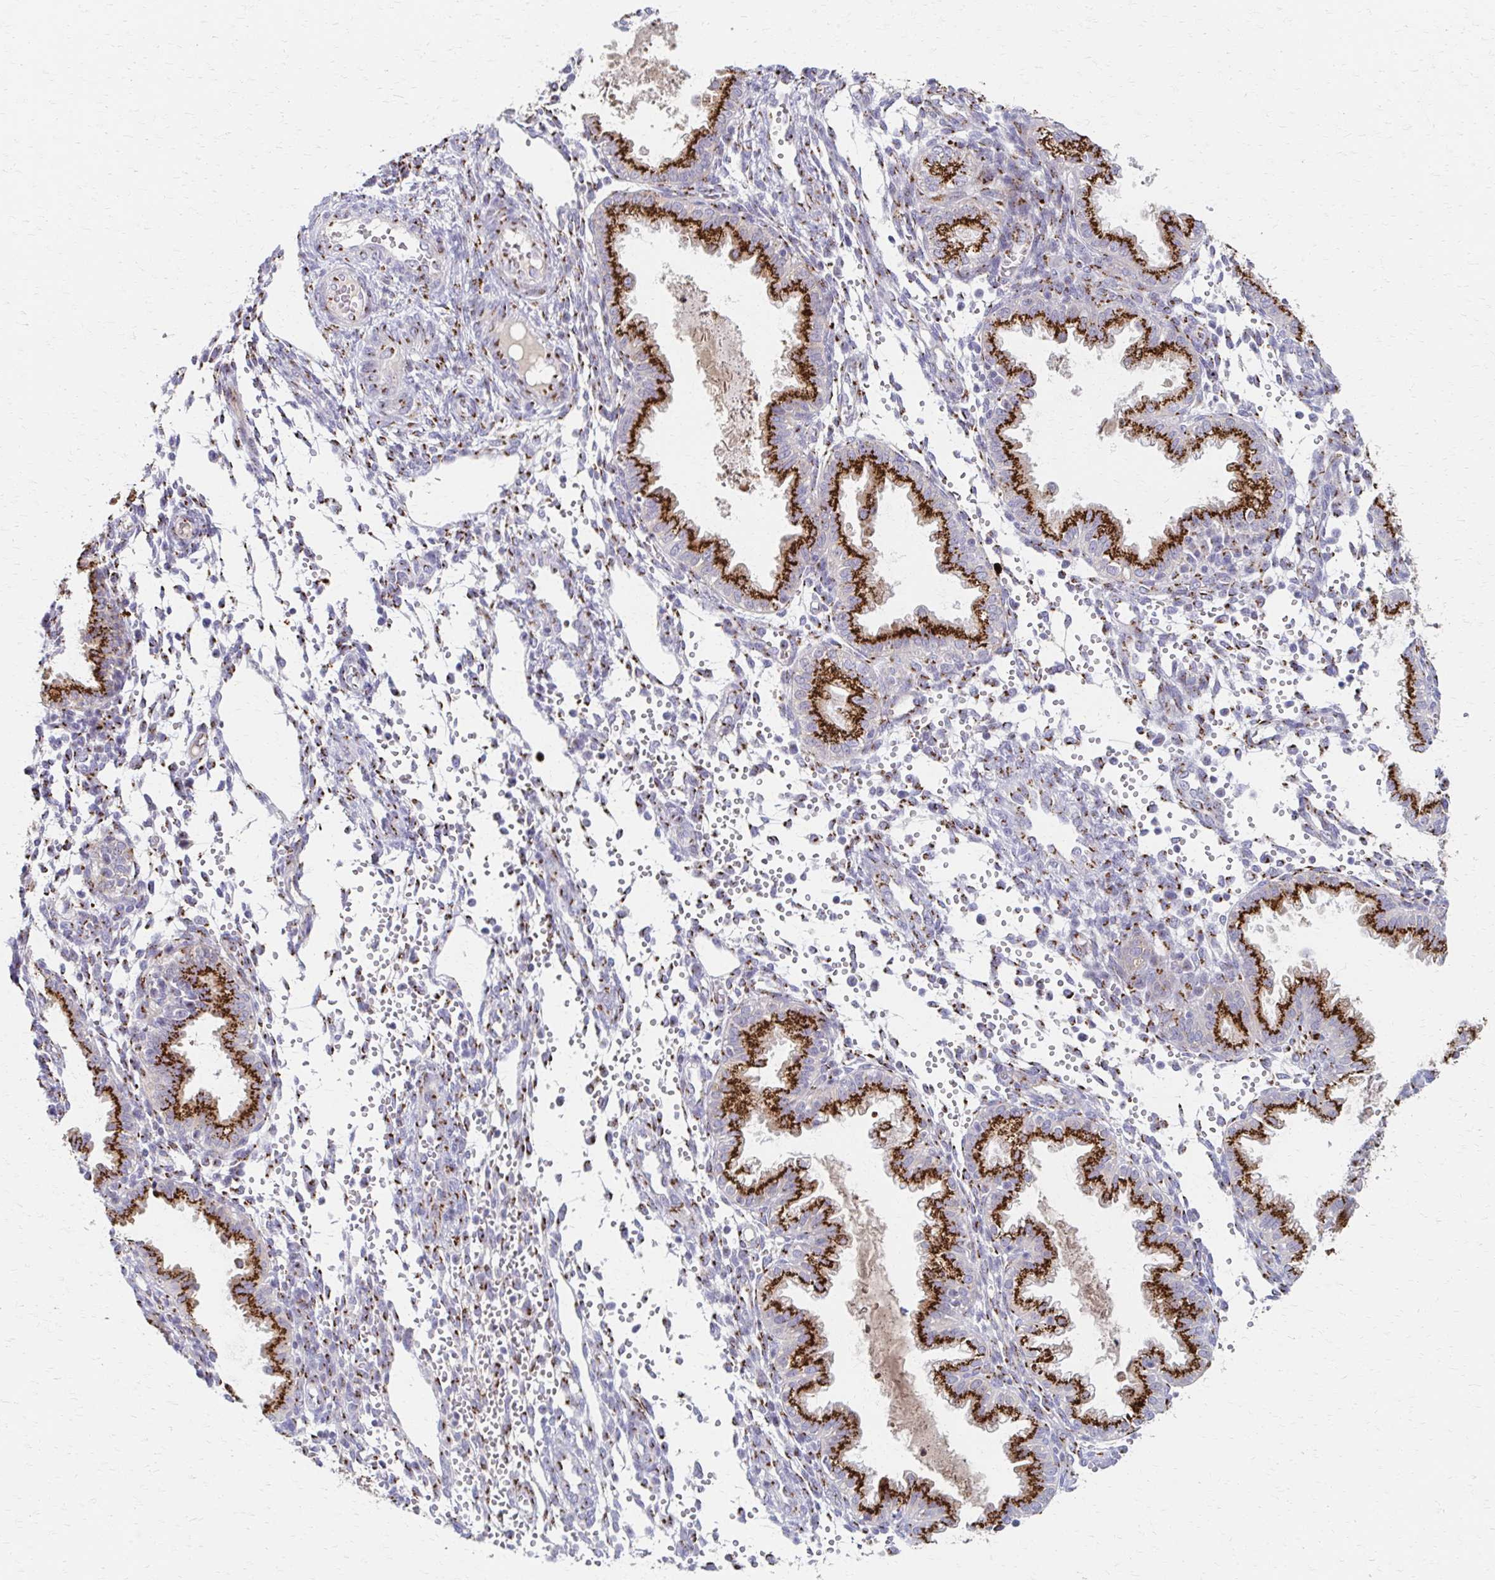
{"staining": {"intensity": "moderate", "quantity": "25%-75%", "location": "cytoplasmic/membranous"}, "tissue": "endometrium", "cell_type": "Cells in endometrial stroma", "image_type": "normal", "snomed": [{"axis": "morphology", "description": "Normal tissue, NOS"}, {"axis": "topography", "description": "Endometrium"}], "caption": "A high-resolution histopathology image shows immunohistochemistry staining of unremarkable endometrium, which reveals moderate cytoplasmic/membranous expression in about 25%-75% of cells in endometrial stroma. (DAB (3,3'-diaminobenzidine) IHC, brown staining for protein, blue staining for nuclei).", "gene": "ENSG00000254692", "patient": {"sex": "female", "age": 33}}